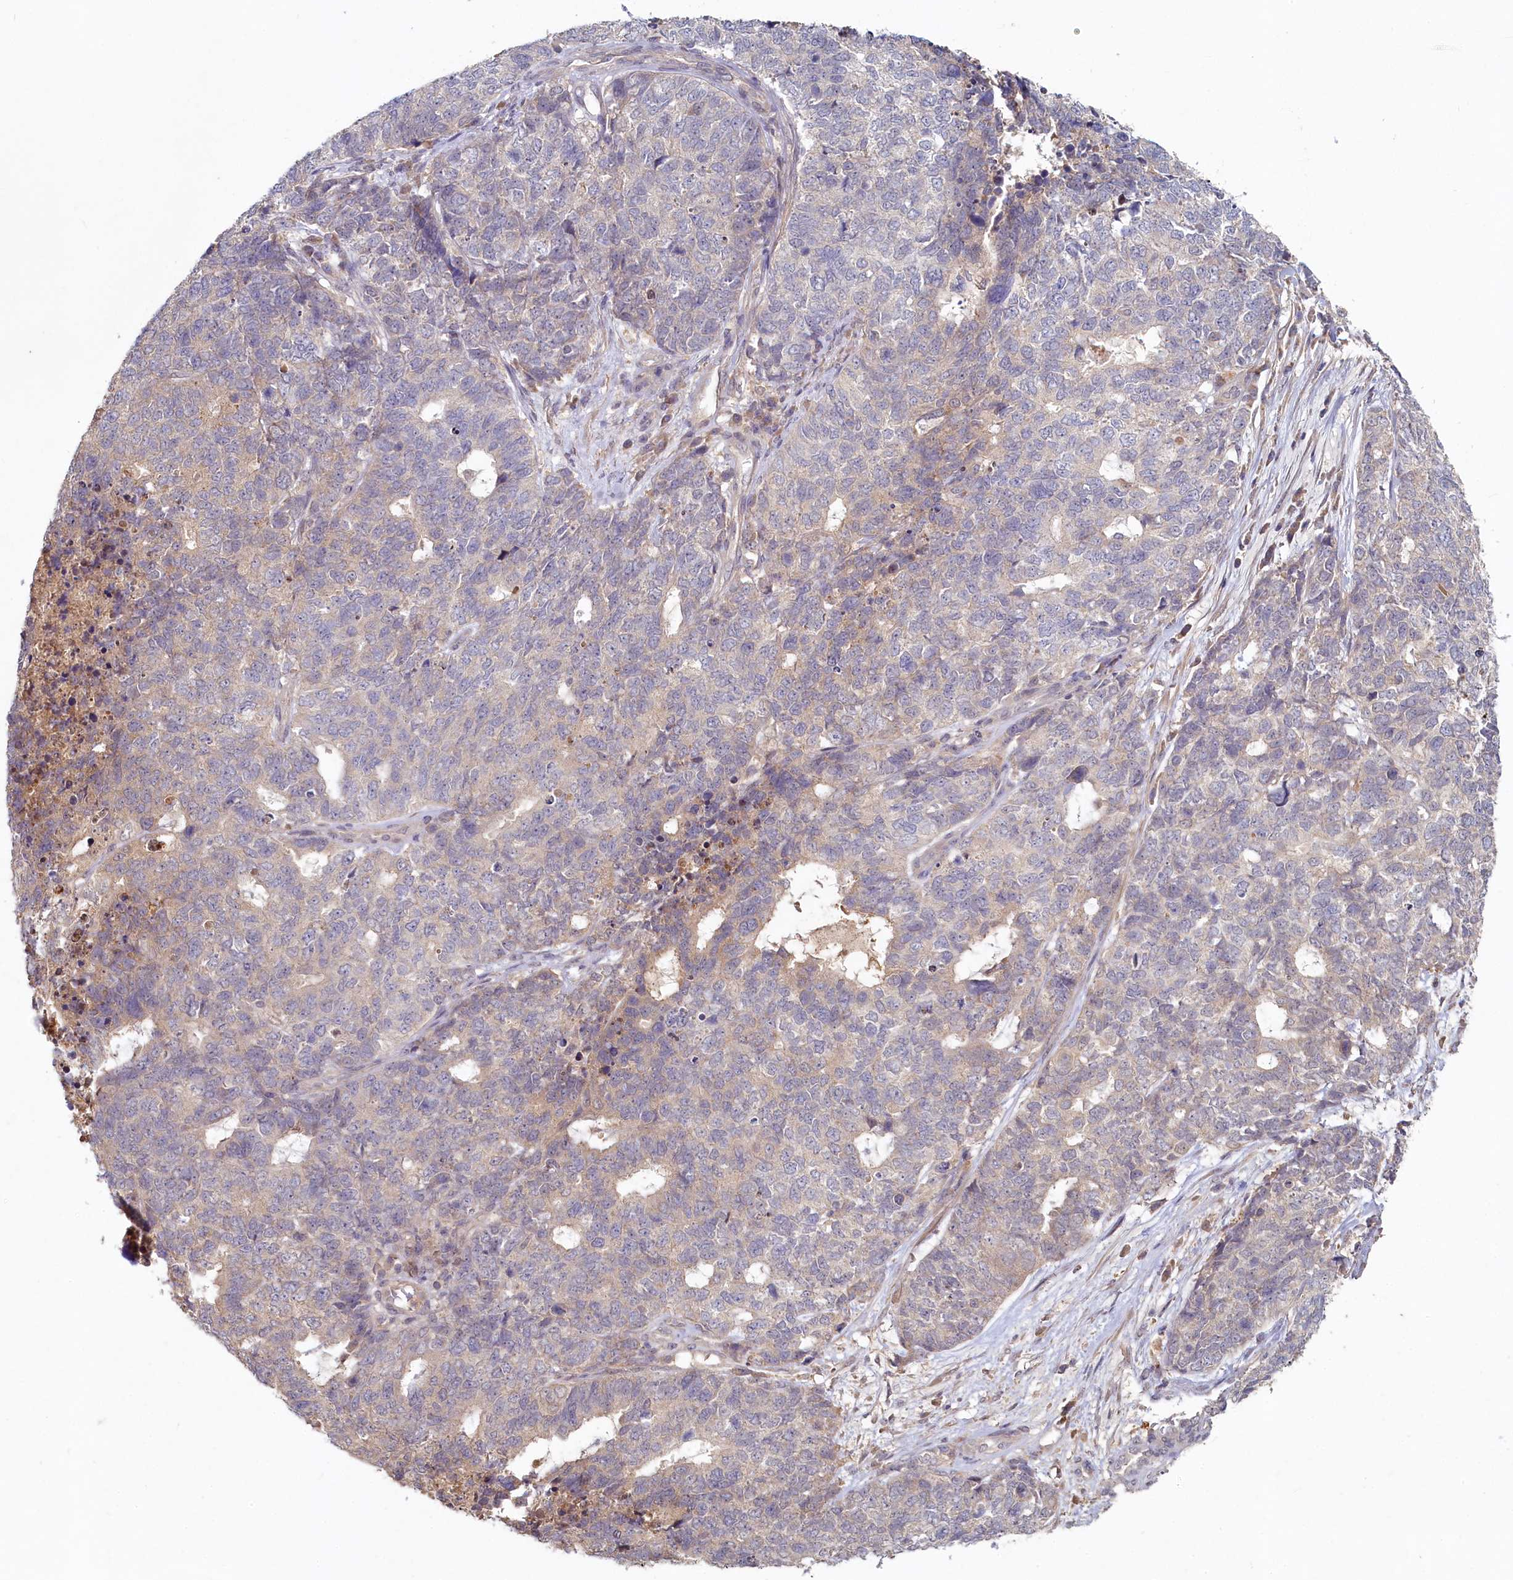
{"staining": {"intensity": "negative", "quantity": "none", "location": "none"}, "tissue": "cervical cancer", "cell_type": "Tumor cells", "image_type": "cancer", "snomed": [{"axis": "morphology", "description": "Squamous cell carcinoma, NOS"}, {"axis": "topography", "description": "Cervix"}], "caption": "Tumor cells show no significant protein staining in cervical cancer (squamous cell carcinoma).", "gene": "HERC3", "patient": {"sex": "female", "age": 63}}